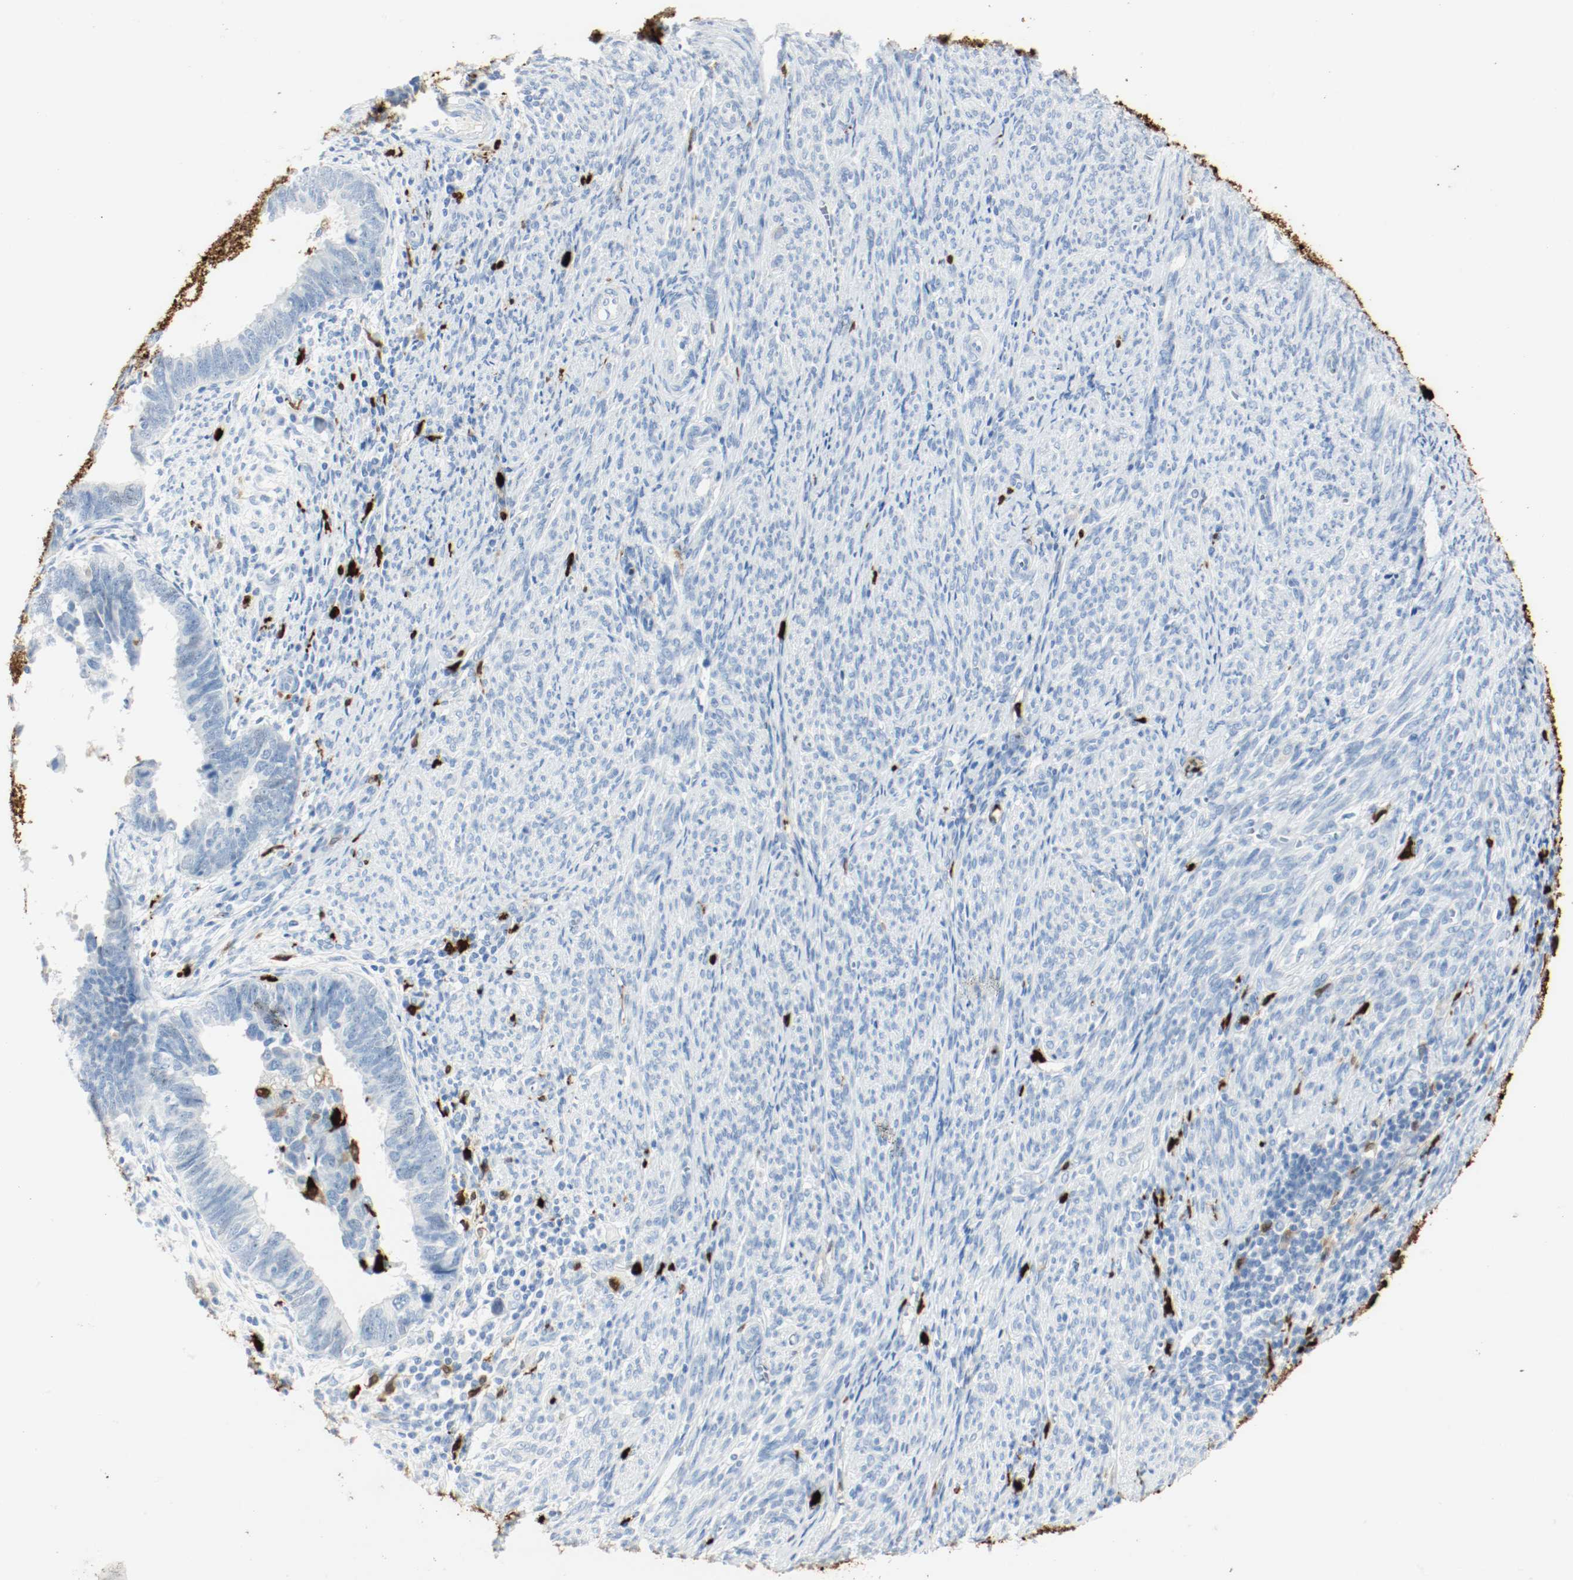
{"staining": {"intensity": "negative", "quantity": "none", "location": "none"}, "tissue": "endometrial cancer", "cell_type": "Tumor cells", "image_type": "cancer", "snomed": [{"axis": "morphology", "description": "Adenocarcinoma, NOS"}, {"axis": "topography", "description": "Endometrium"}], "caption": "IHC micrograph of neoplastic tissue: endometrial adenocarcinoma stained with DAB (3,3'-diaminobenzidine) exhibits no significant protein expression in tumor cells.", "gene": "S100A9", "patient": {"sex": "female", "age": 75}}